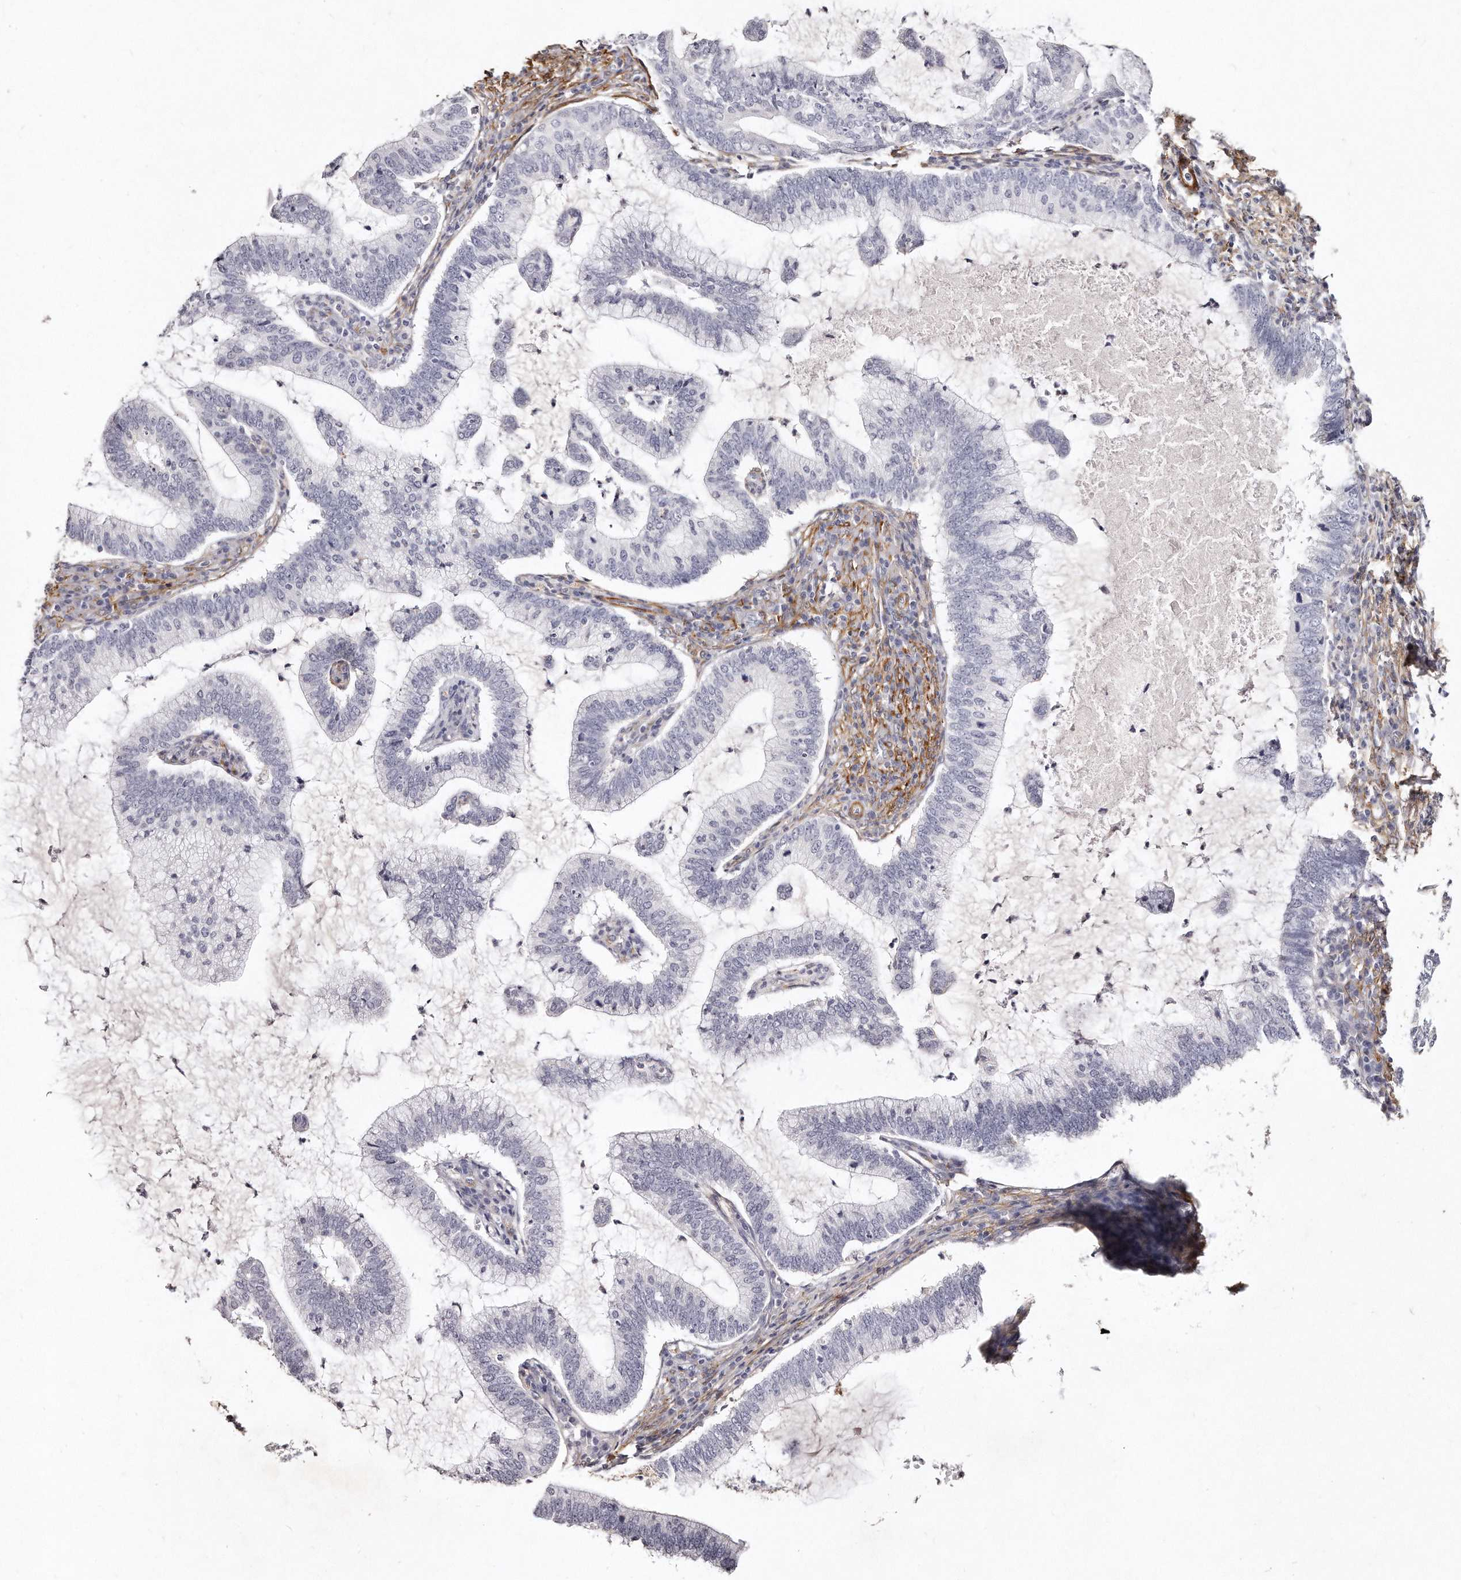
{"staining": {"intensity": "negative", "quantity": "none", "location": "none"}, "tissue": "cervical cancer", "cell_type": "Tumor cells", "image_type": "cancer", "snomed": [{"axis": "morphology", "description": "Adenocarcinoma, NOS"}, {"axis": "topography", "description": "Cervix"}], "caption": "Photomicrograph shows no significant protein expression in tumor cells of cervical adenocarcinoma.", "gene": "LMOD1", "patient": {"sex": "female", "age": 36}}